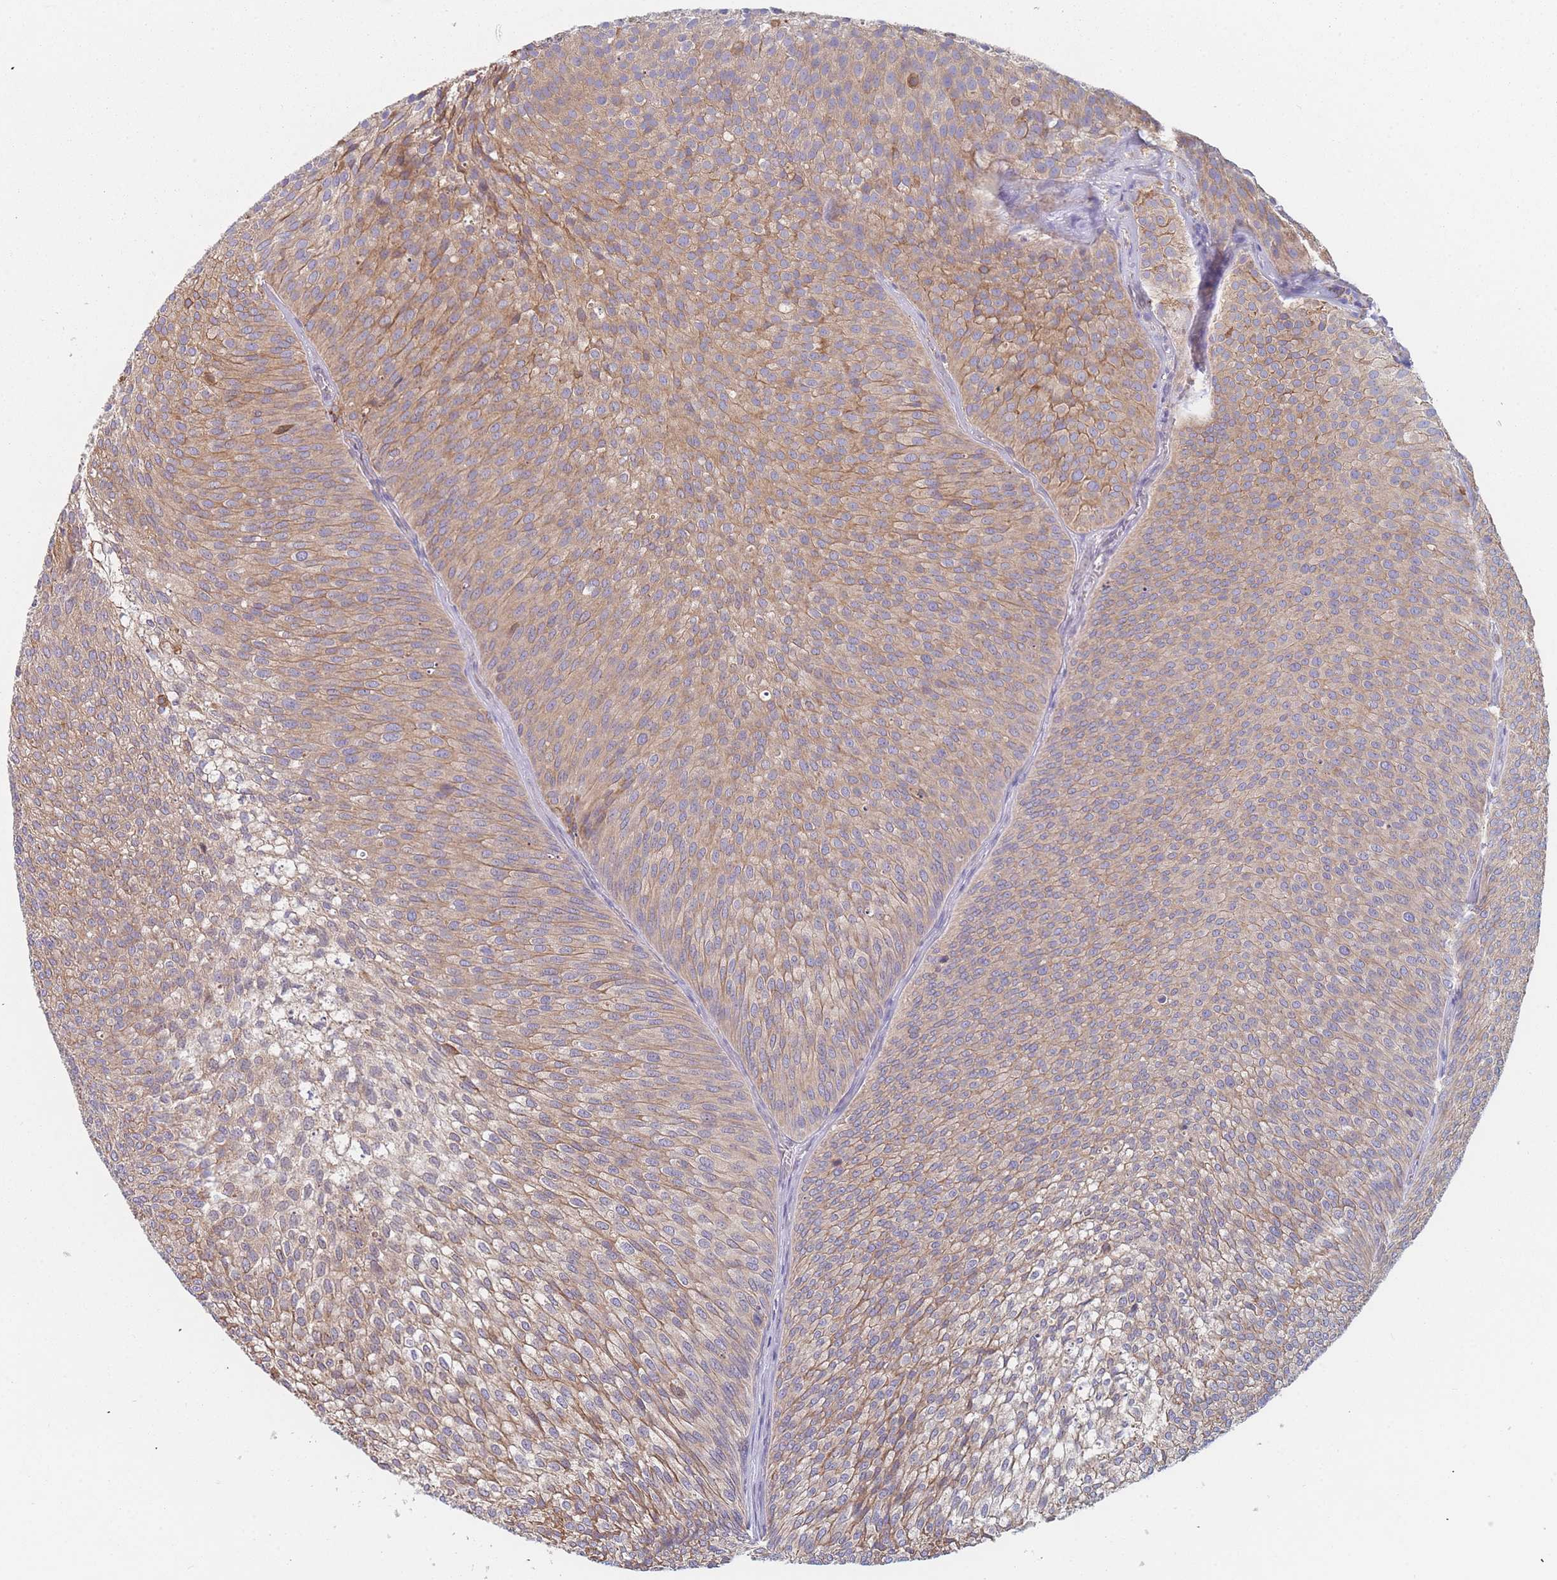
{"staining": {"intensity": "moderate", "quantity": ">75%", "location": "cytoplasmic/membranous"}, "tissue": "urothelial cancer", "cell_type": "Tumor cells", "image_type": "cancer", "snomed": [{"axis": "morphology", "description": "Urothelial carcinoma, Low grade"}, {"axis": "topography", "description": "Urinary bladder"}], "caption": "Protein expression analysis of urothelial carcinoma (low-grade) shows moderate cytoplasmic/membranous staining in approximately >75% of tumor cells.", "gene": "OR7C2", "patient": {"sex": "male", "age": 91}}